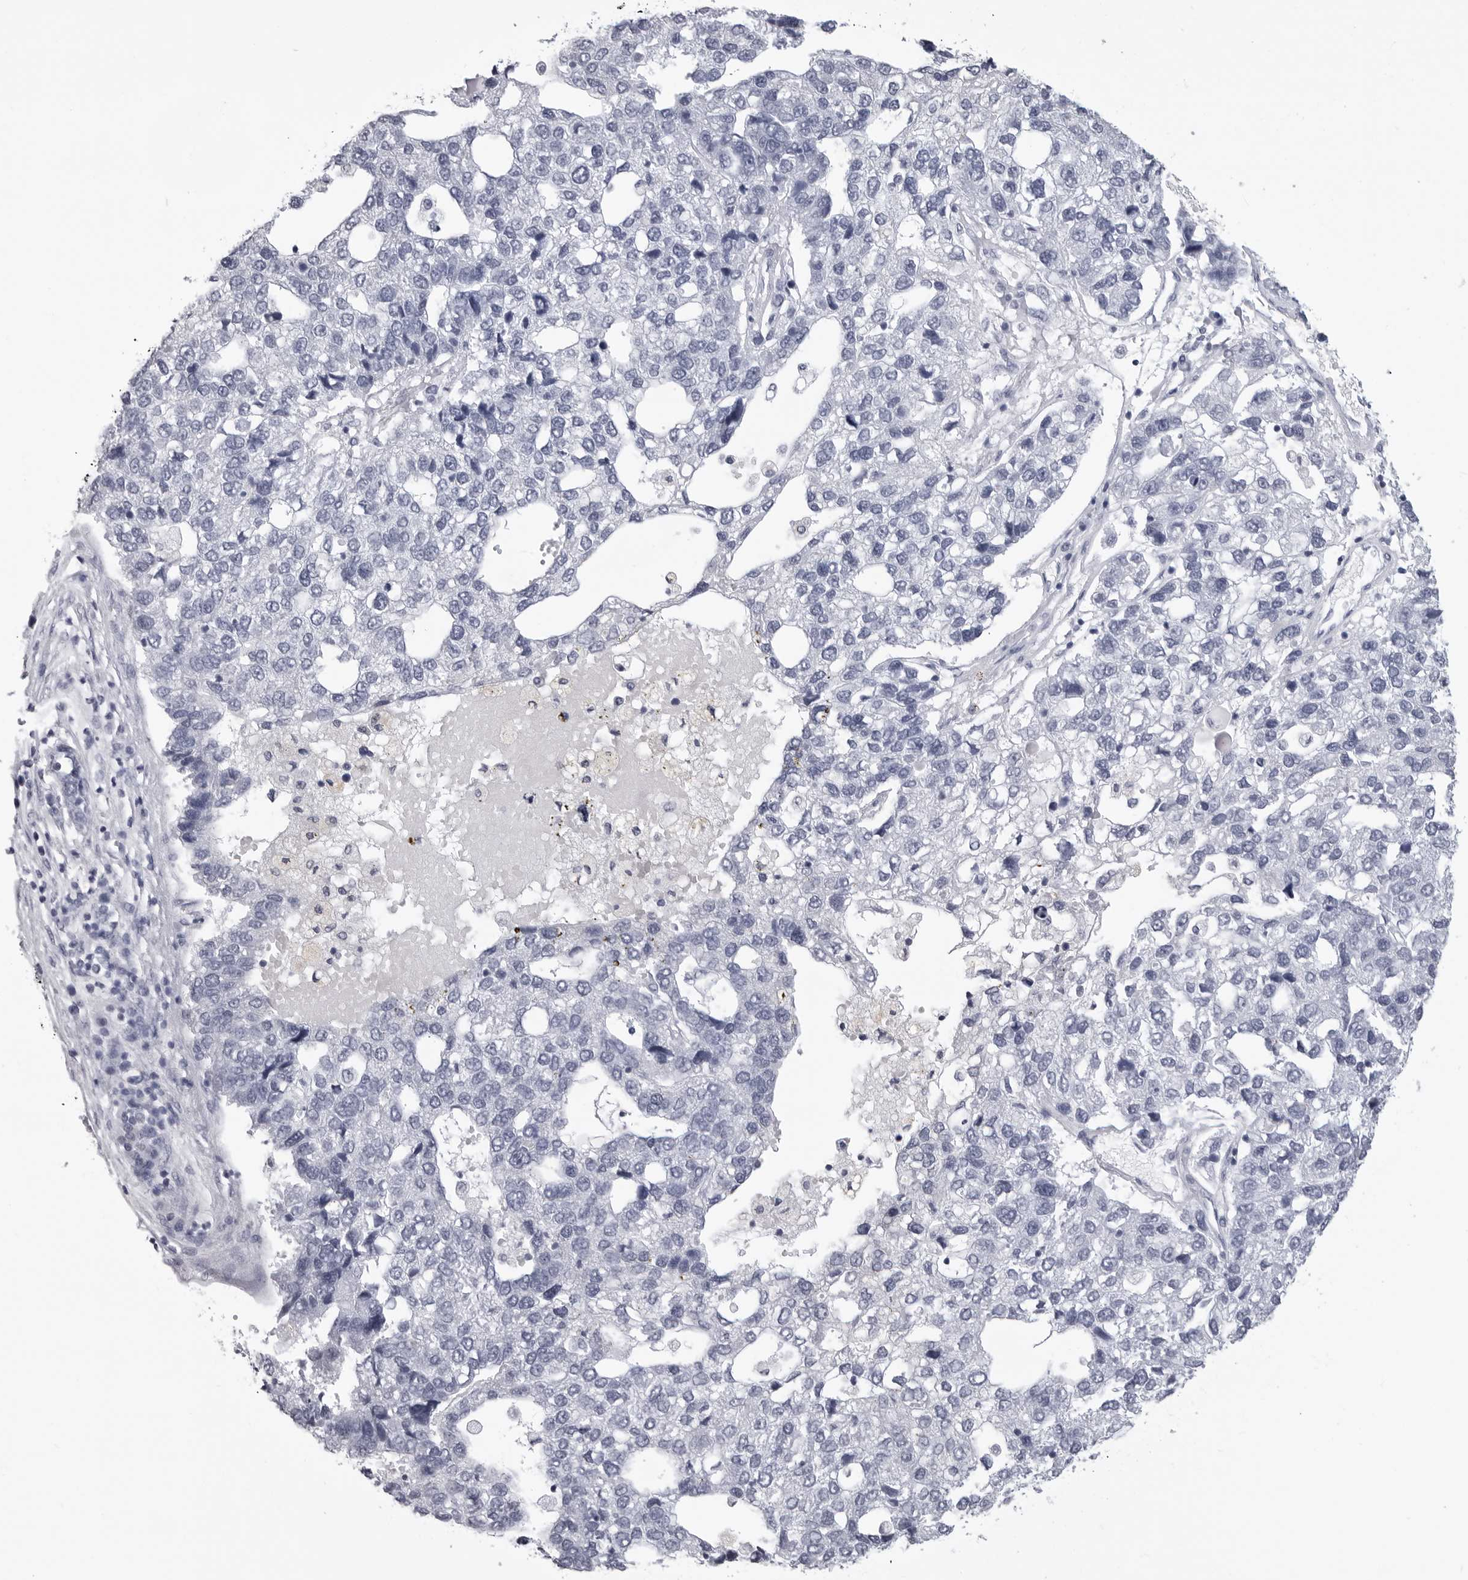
{"staining": {"intensity": "negative", "quantity": "none", "location": "none"}, "tissue": "pancreatic cancer", "cell_type": "Tumor cells", "image_type": "cancer", "snomed": [{"axis": "morphology", "description": "Adenocarcinoma, NOS"}, {"axis": "topography", "description": "Pancreas"}], "caption": "High power microscopy histopathology image of an immunohistochemistry (IHC) image of pancreatic adenocarcinoma, revealing no significant expression in tumor cells.", "gene": "LGALS4", "patient": {"sex": "female", "age": 61}}